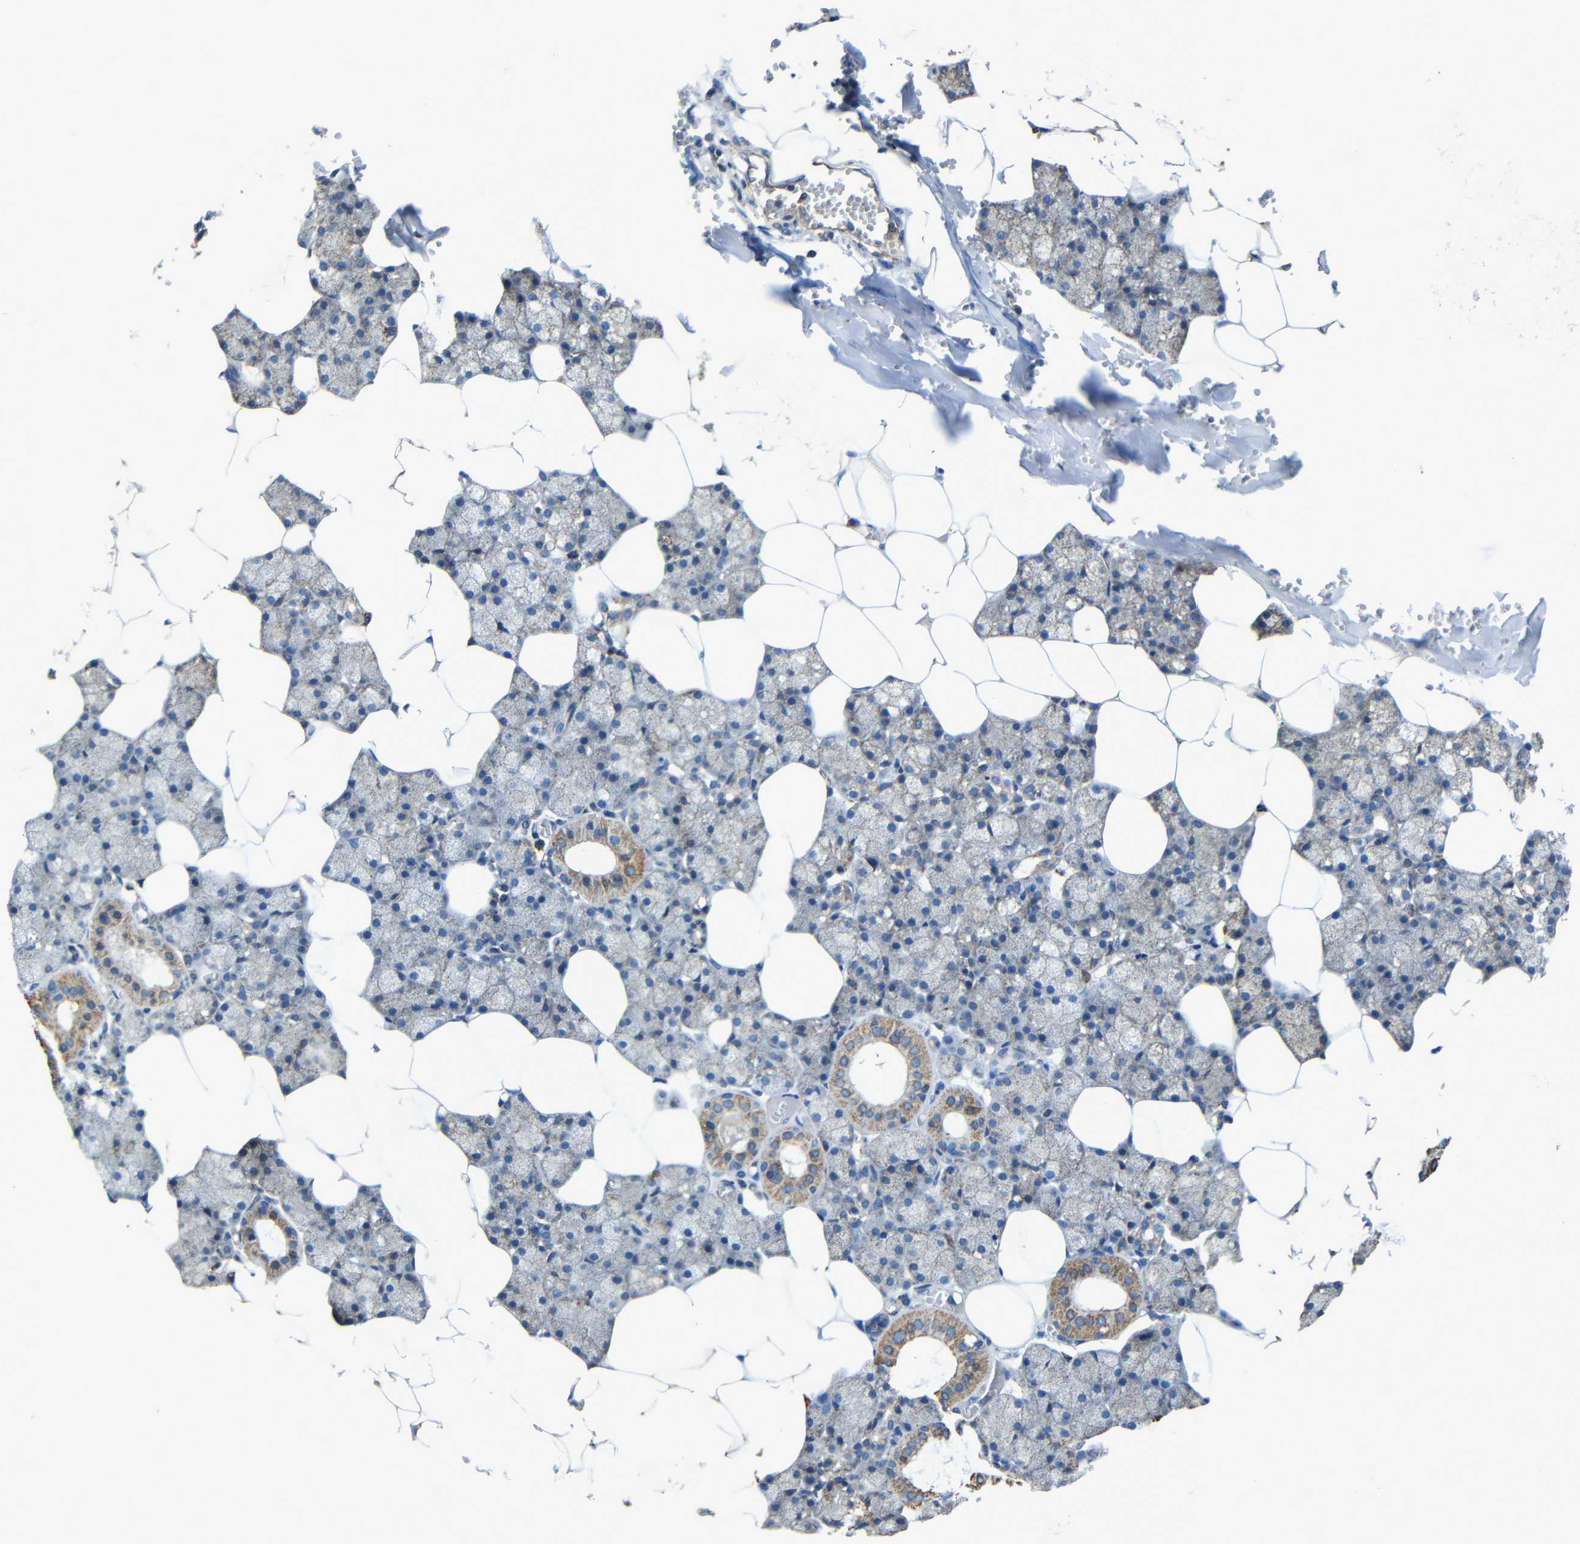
{"staining": {"intensity": "moderate", "quantity": "25%-75%", "location": "cytoplasmic/membranous"}, "tissue": "salivary gland", "cell_type": "Glandular cells", "image_type": "normal", "snomed": [{"axis": "morphology", "description": "Normal tissue, NOS"}, {"axis": "topography", "description": "Salivary gland"}], "caption": "The photomicrograph reveals immunohistochemical staining of unremarkable salivary gland. There is moderate cytoplasmic/membranous expression is identified in about 25%-75% of glandular cells.", "gene": "INTS6L", "patient": {"sex": "male", "age": 62}}